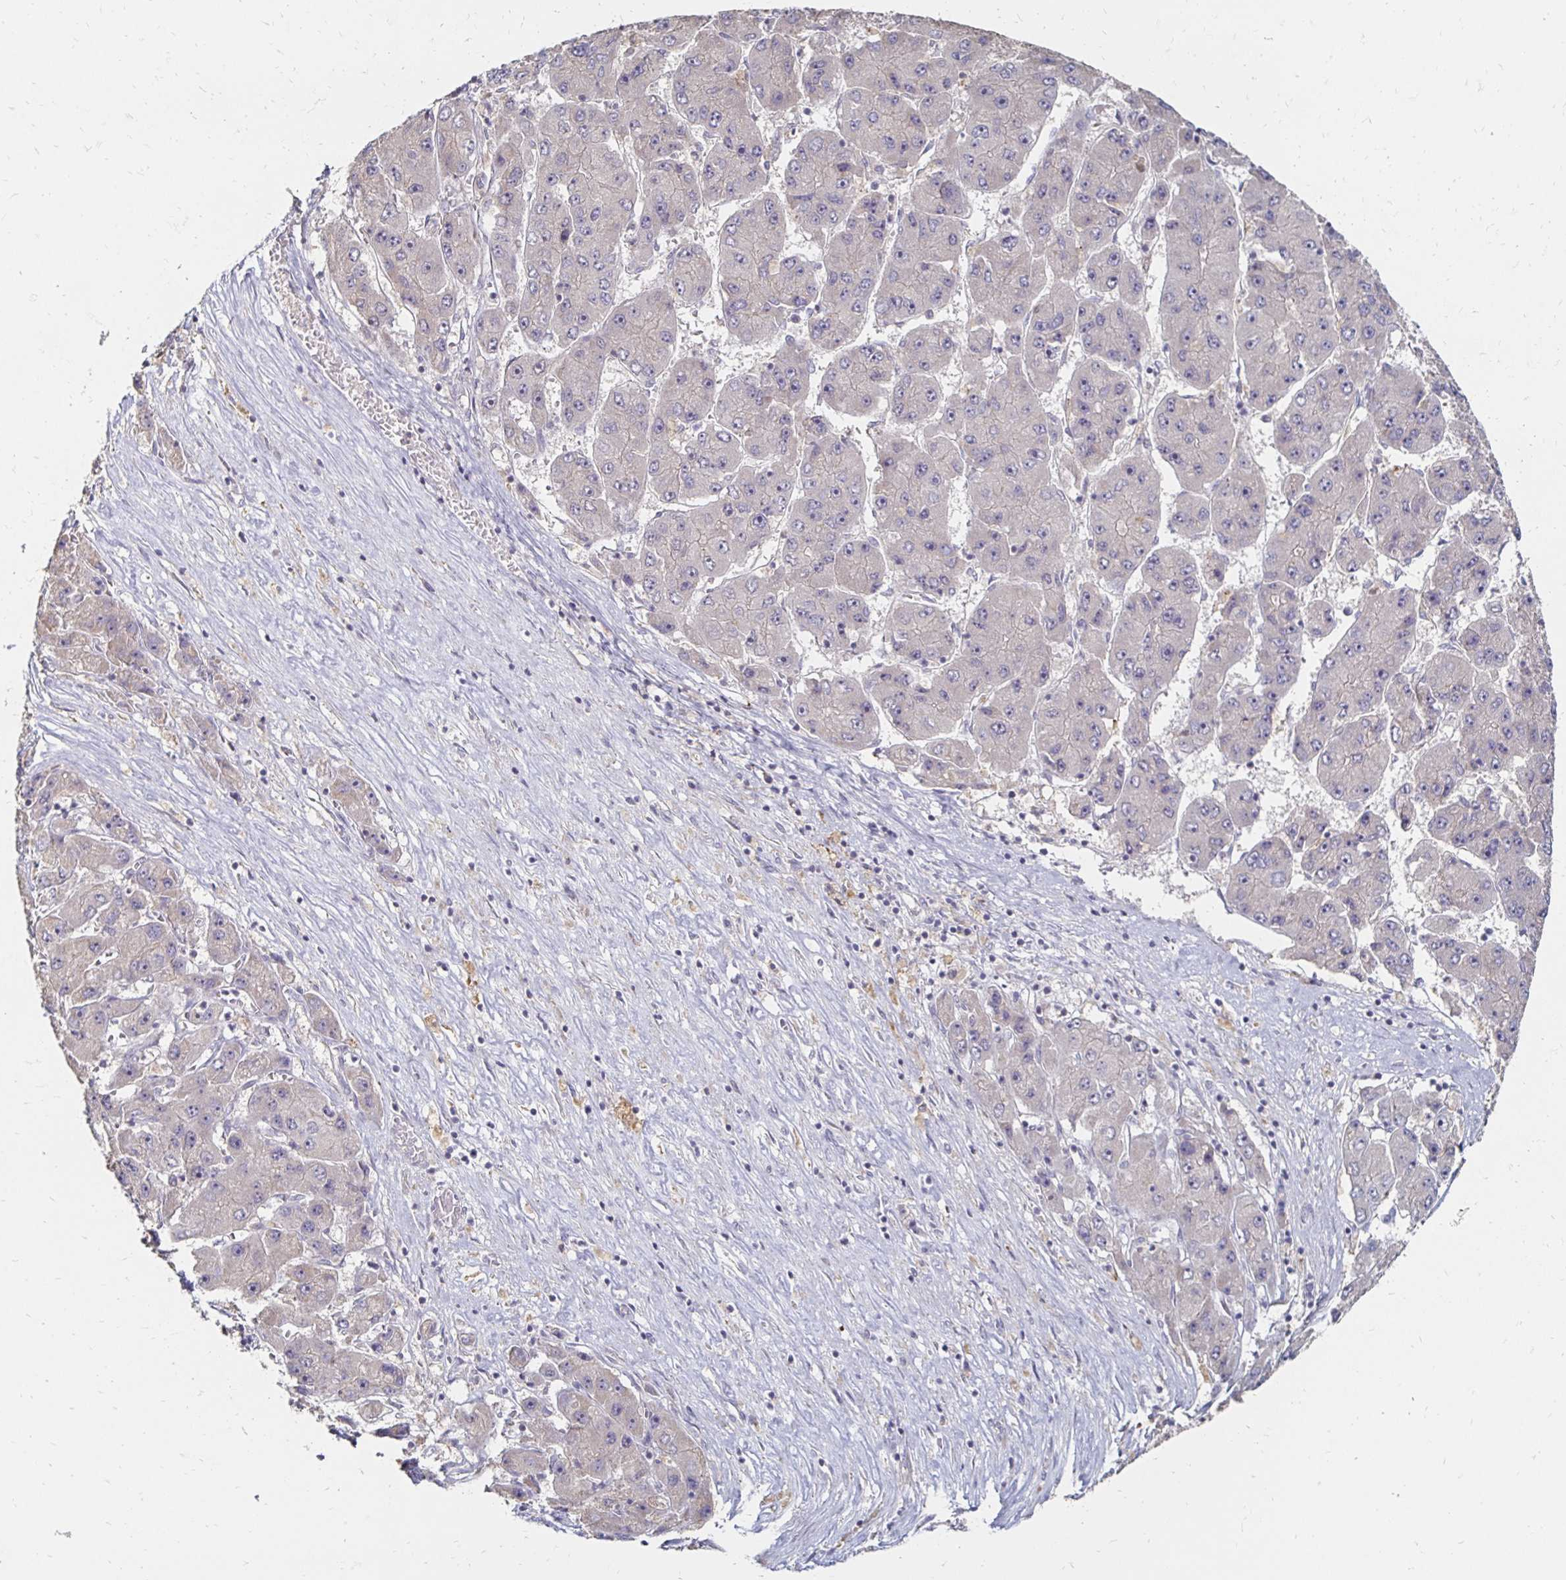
{"staining": {"intensity": "negative", "quantity": "none", "location": "none"}, "tissue": "liver cancer", "cell_type": "Tumor cells", "image_type": "cancer", "snomed": [{"axis": "morphology", "description": "Carcinoma, Hepatocellular, NOS"}, {"axis": "topography", "description": "Liver"}], "caption": "A photomicrograph of liver cancer stained for a protein shows no brown staining in tumor cells.", "gene": "ZNF727", "patient": {"sex": "female", "age": 61}}